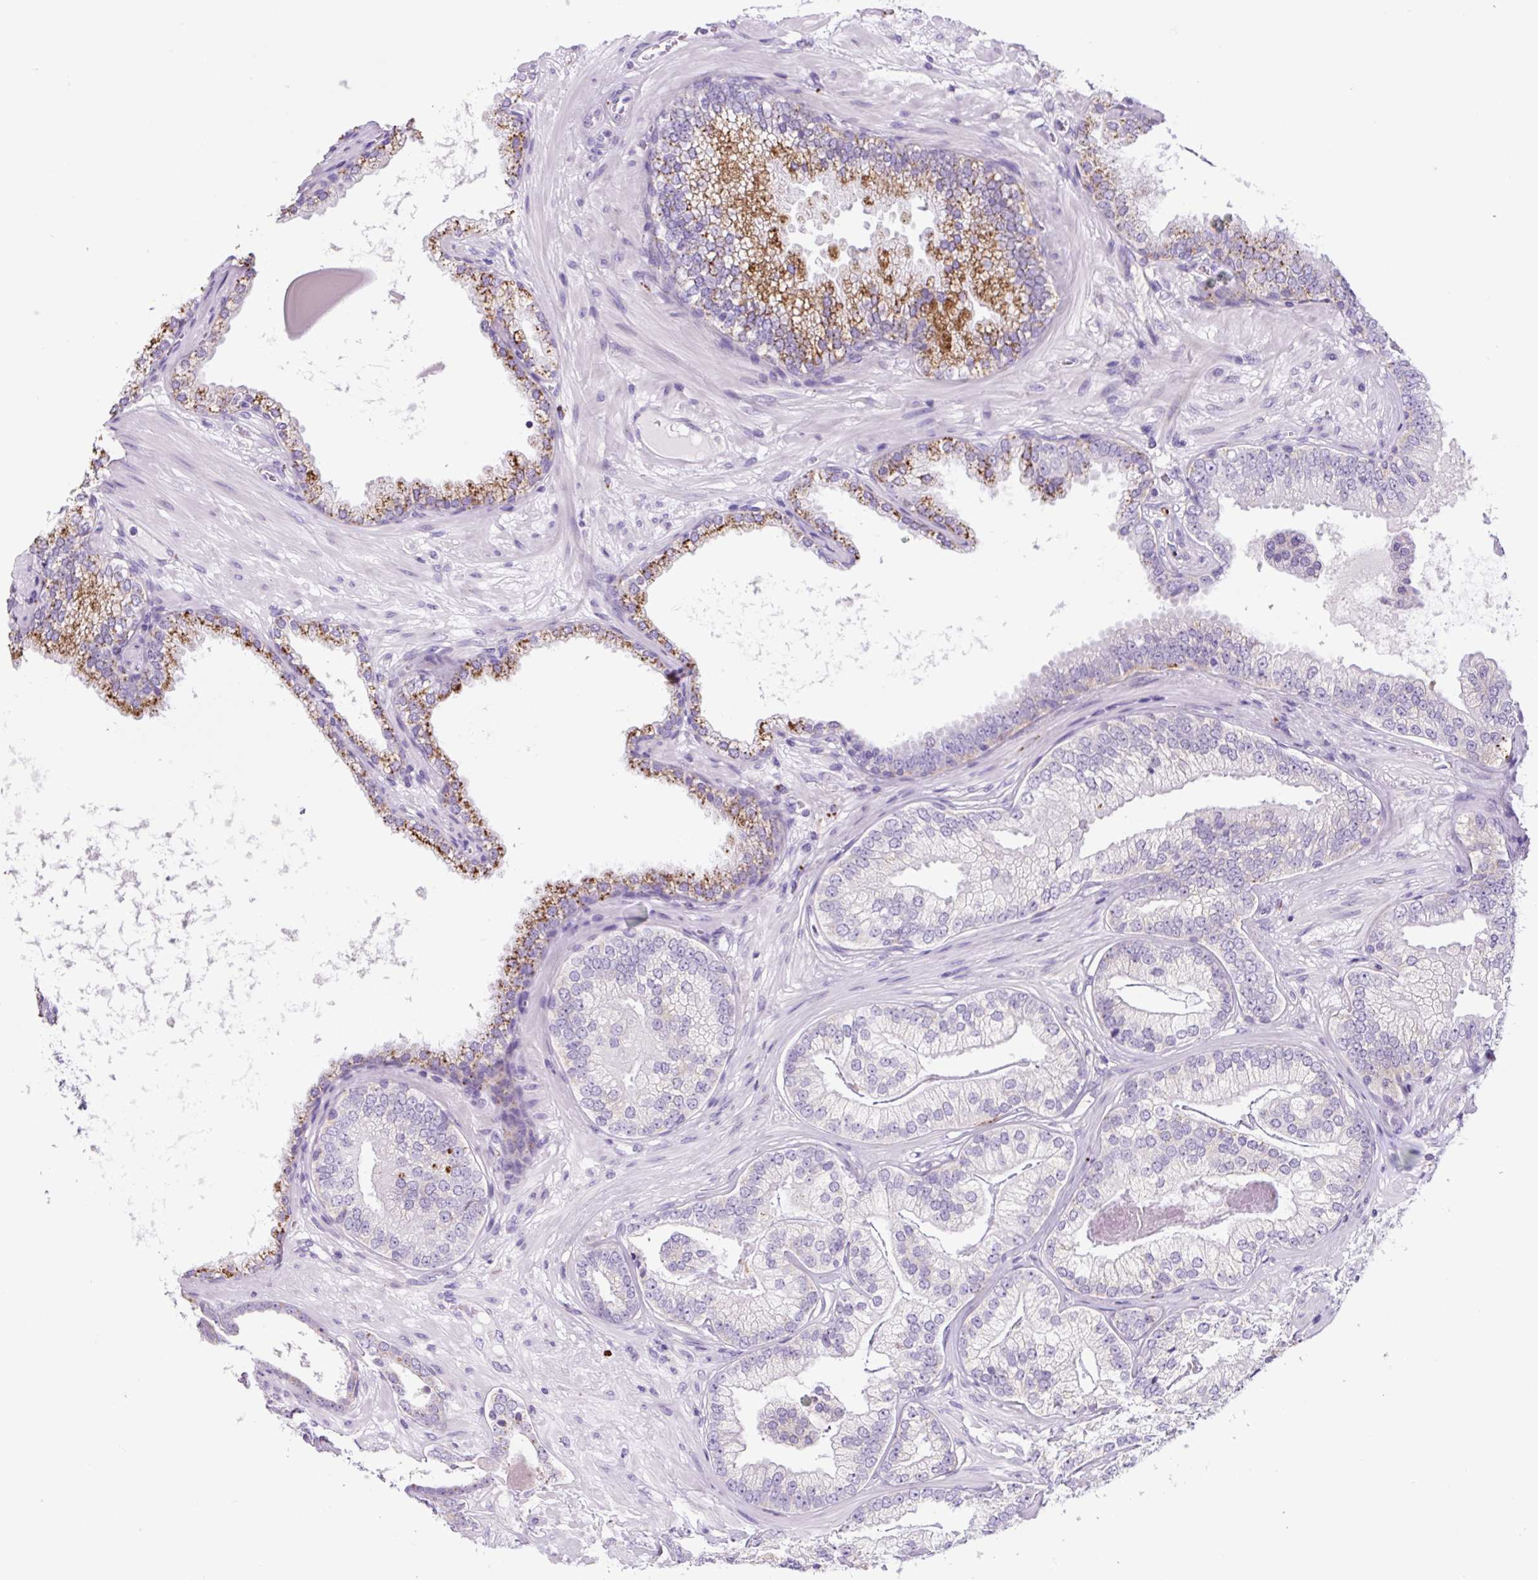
{"staining": {"intensity": "moderate", "quantity": "25%-75%", "location": "cytoplasmic/membranous"}, "tissue": "prostate cancer", "cell_type": "Tumor cells", "image_type": "cancer", "snomed": [{"axis": "morphology", "description": "Adenocarcinoma, Low grade"}, {"axis": "topography", "description": "Prostate"}], "caption": "Moderate cytoplasmic/membranous staining for a protein is seen in about 25%-75% of tumor cells of prostate cancer (adenocarcinoma (low-grade)) using immunohistochemistry.", "gene": "LCN10", "patient": {"sex": "male", "age": 61}}